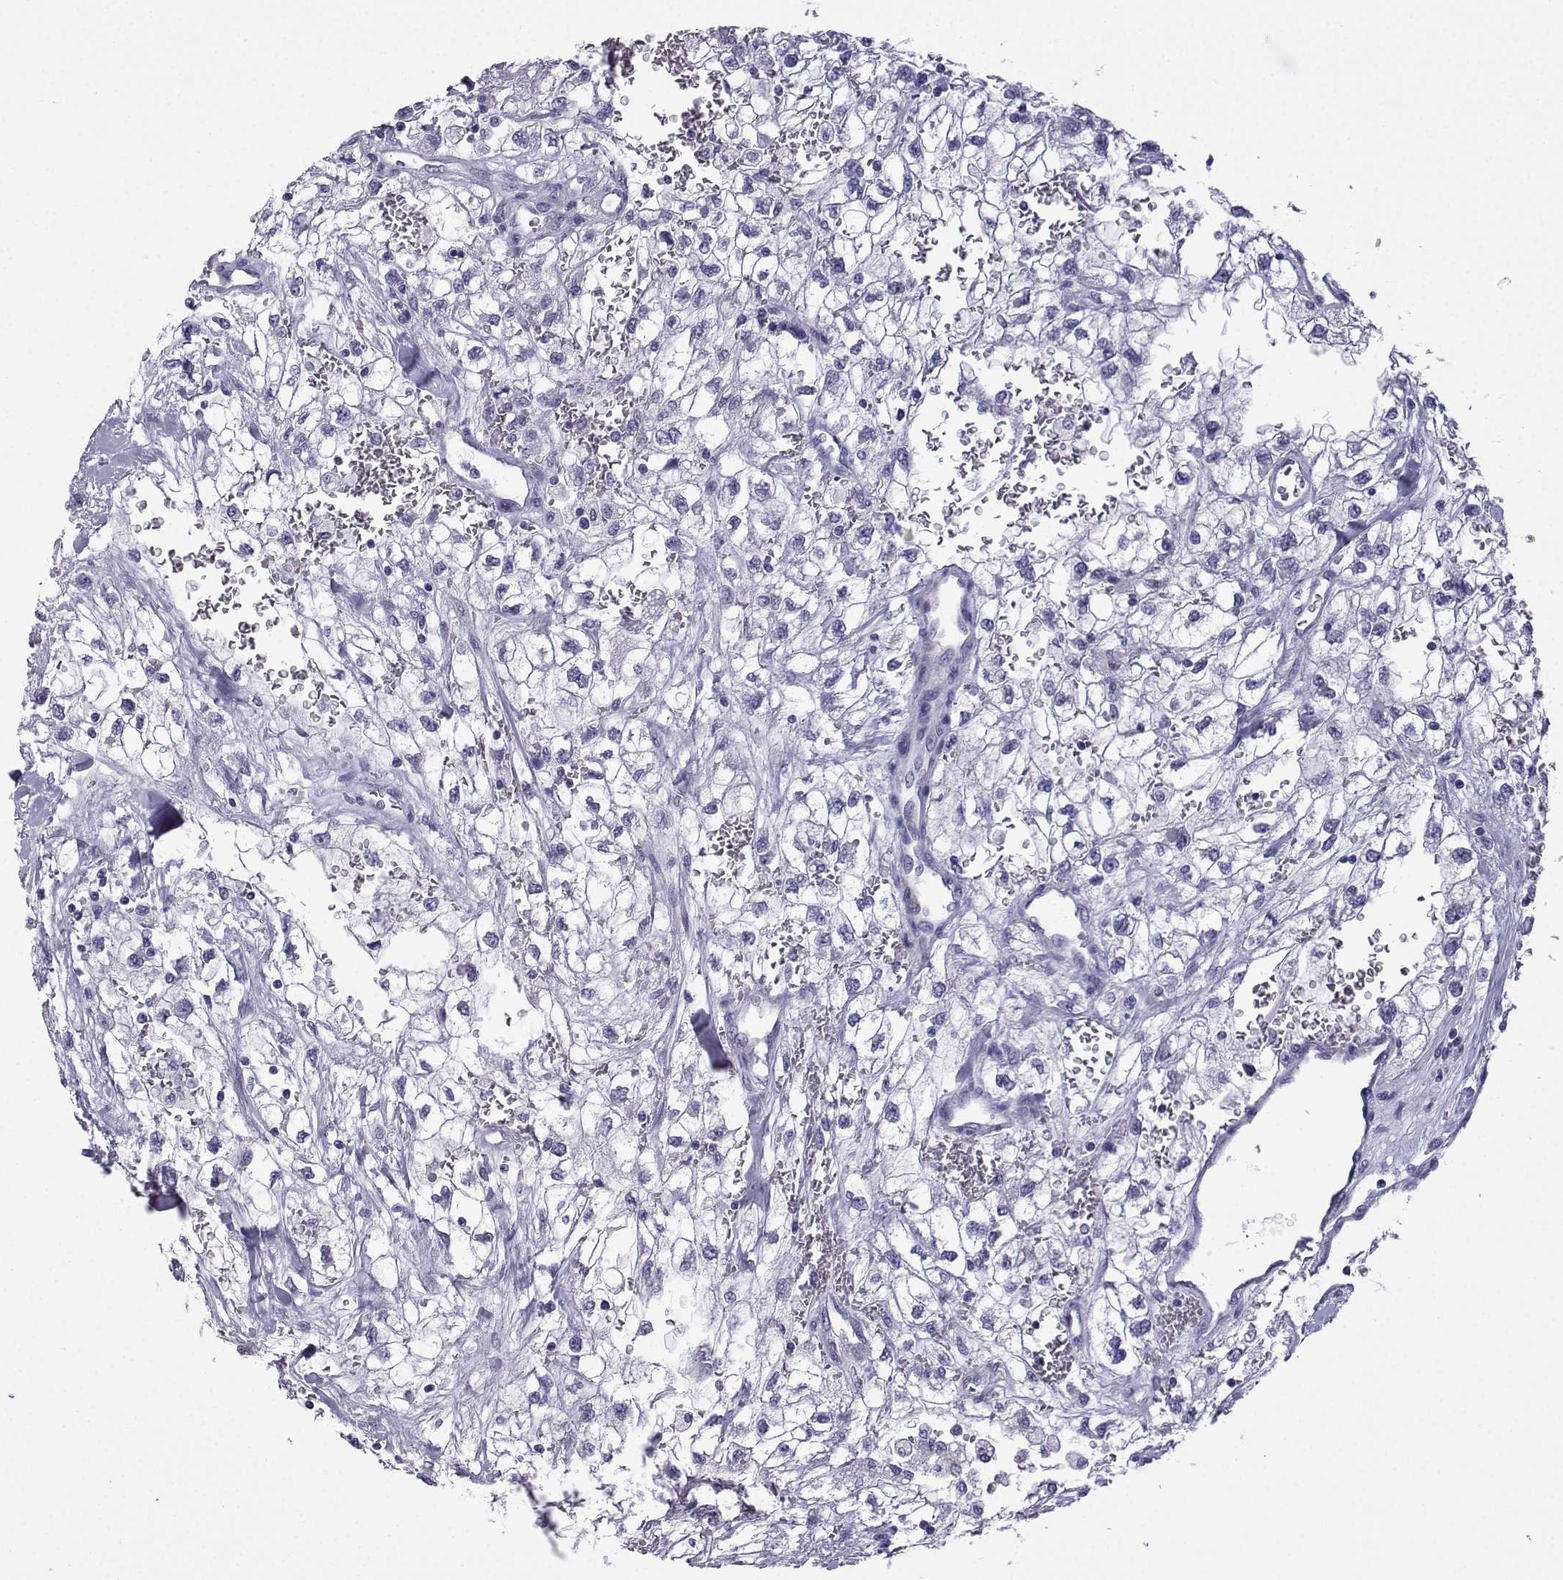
{"staining": {"intensity": "negative", "quantity": "none", "location": "none"}, "tissue": "renal cancer", "cell_type": "Tumor cells", "image_type": "cancer", "snomed": [{"axis": "morphology", "description": "Adenocarcinoma, NOS"}, {"axis": "topography", "description": "Kidney"}], "caption": "An image of human renal cancer (adenocarcinoma) is negative for staining in tumor cells. (DAB immunohistochemistry with hematoxylin counter stain).", "gene": "MRGBP", "patient": {"sex": "male", "age": 59}}